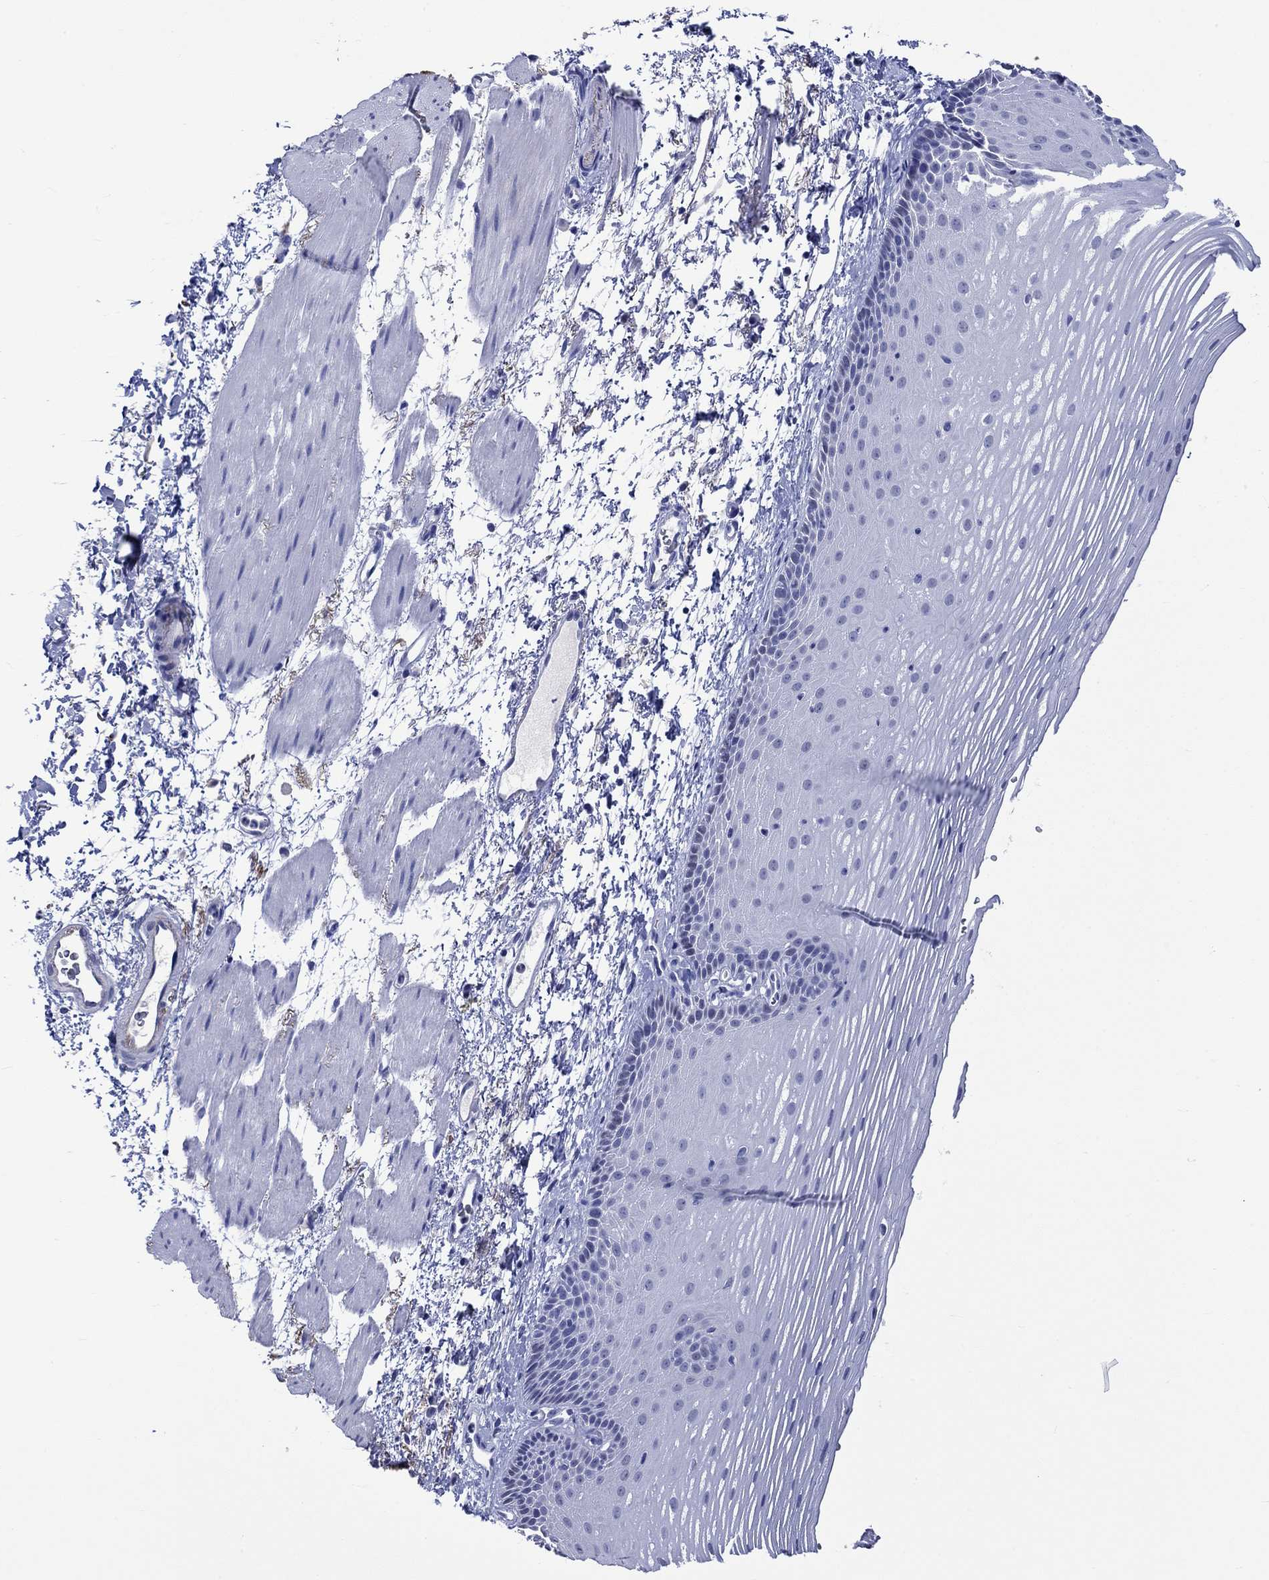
{"staining": {"intensity": "negative", "quantity": "none", "location": "none"}, "tissue": "esophagus", "cell_type": "Squamous epithelial cells", "image_type": "normal", "snomed": [{"axis": "morphology", "description": "Normal tissue, NOS"}, {"axis": "topography", "description": "Esophagus"}], "caption": "Squamous epithelial cells are negative for protein expression in unremarkable human esophagus. The staining was performed using DAB to visualize the protein expression in brown, while the nuclei were stained in blue with hematoxylin (Magnification: 20x).", "gene": "KLHL35", "patient": {"sex": "male", "age": 76}}